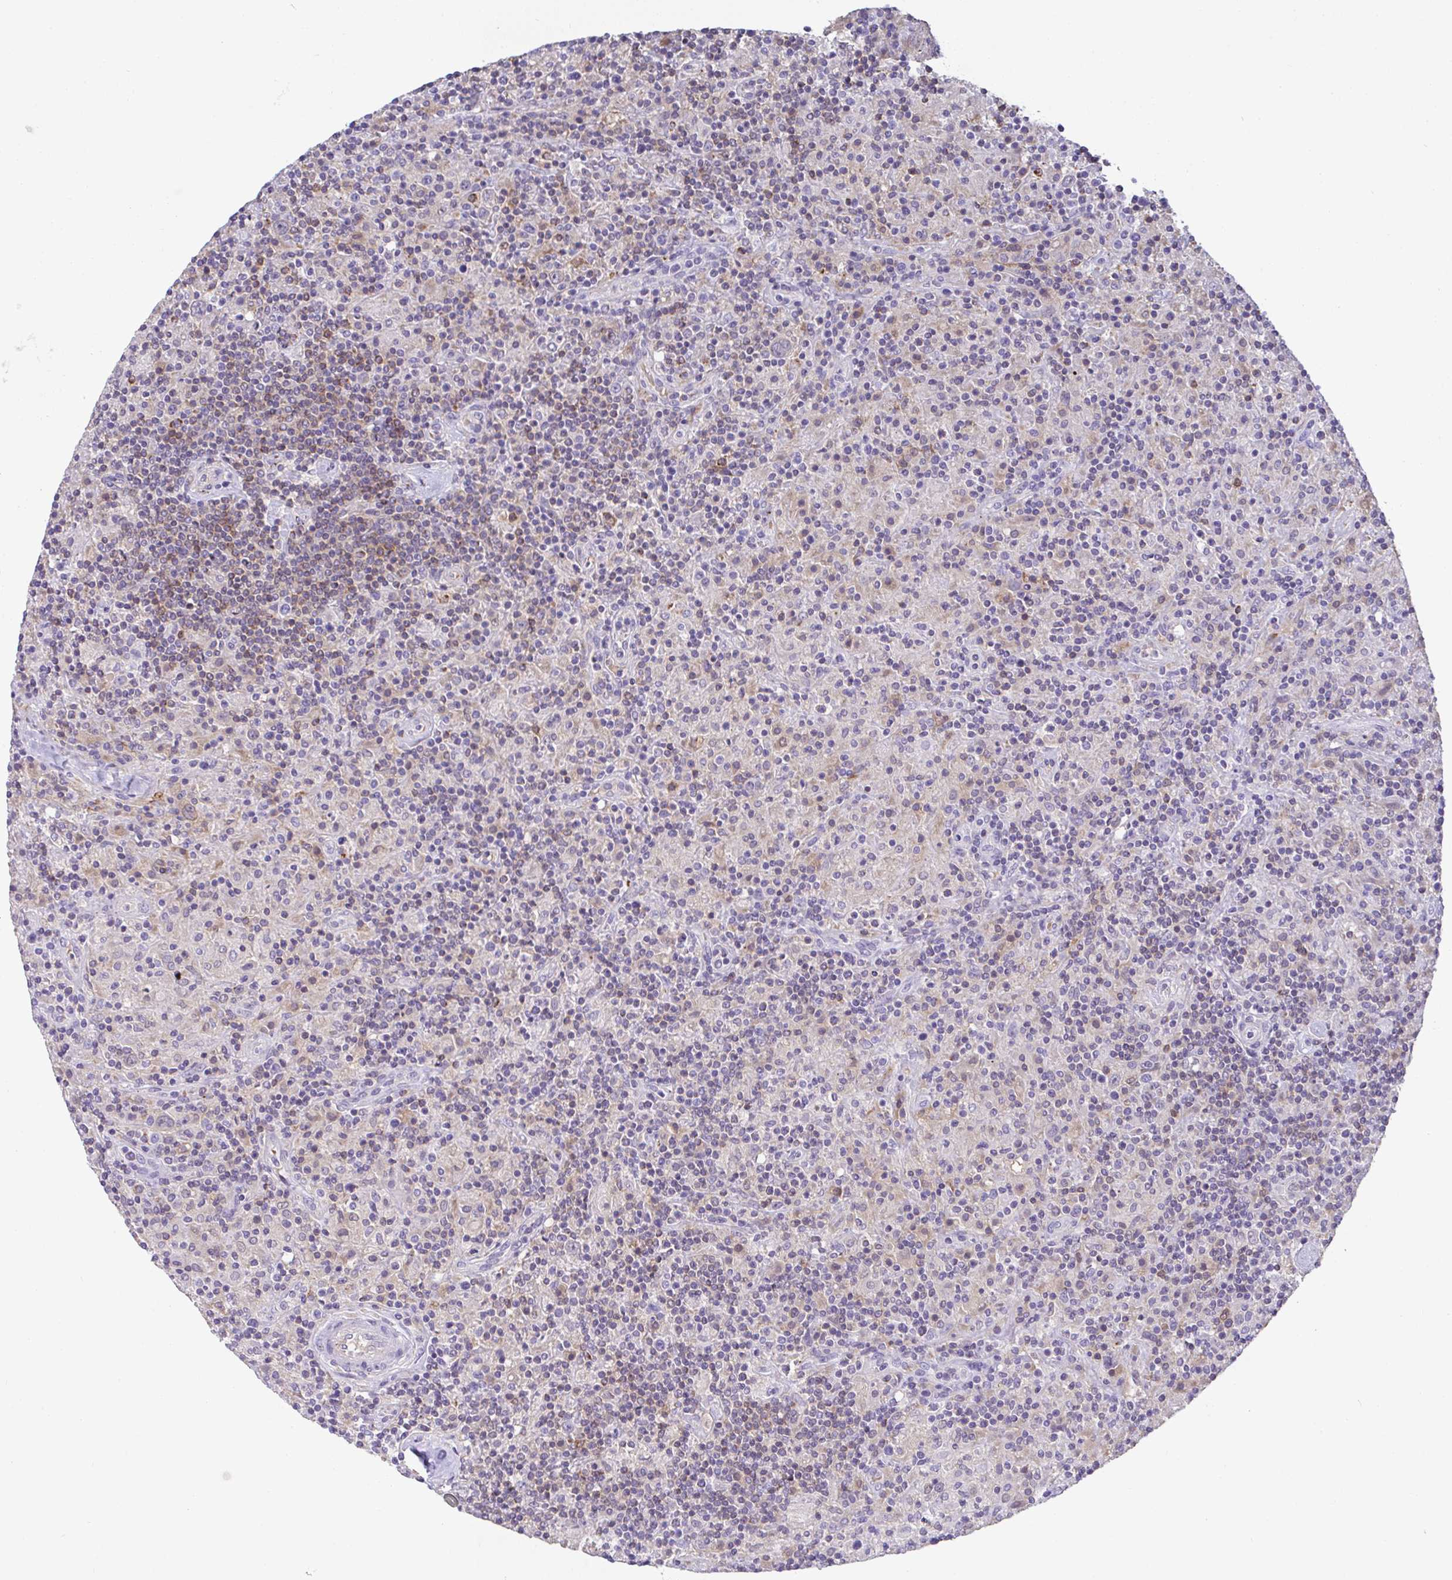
{"staining": {"intensity": "weak", "quantity": "<25%", "location": "cytoplasmic/membranous"}, "tissue": "lymphoma", "cell_type": "Tumor cells", "image_type": "cancer", "snomed": [{"axis": "morphology", "description": "Hodgkin's disease, NOS"}, {"axis": "topography", "description": "Lymph node"}], "caption": "The immunohistochemistry (IHC) micrograph has no significant positivity in tumor cells of Hodgkin's disease tissue.", "gene": "TNFAIP8", "patient": {"sex": "male", "age": 70}}